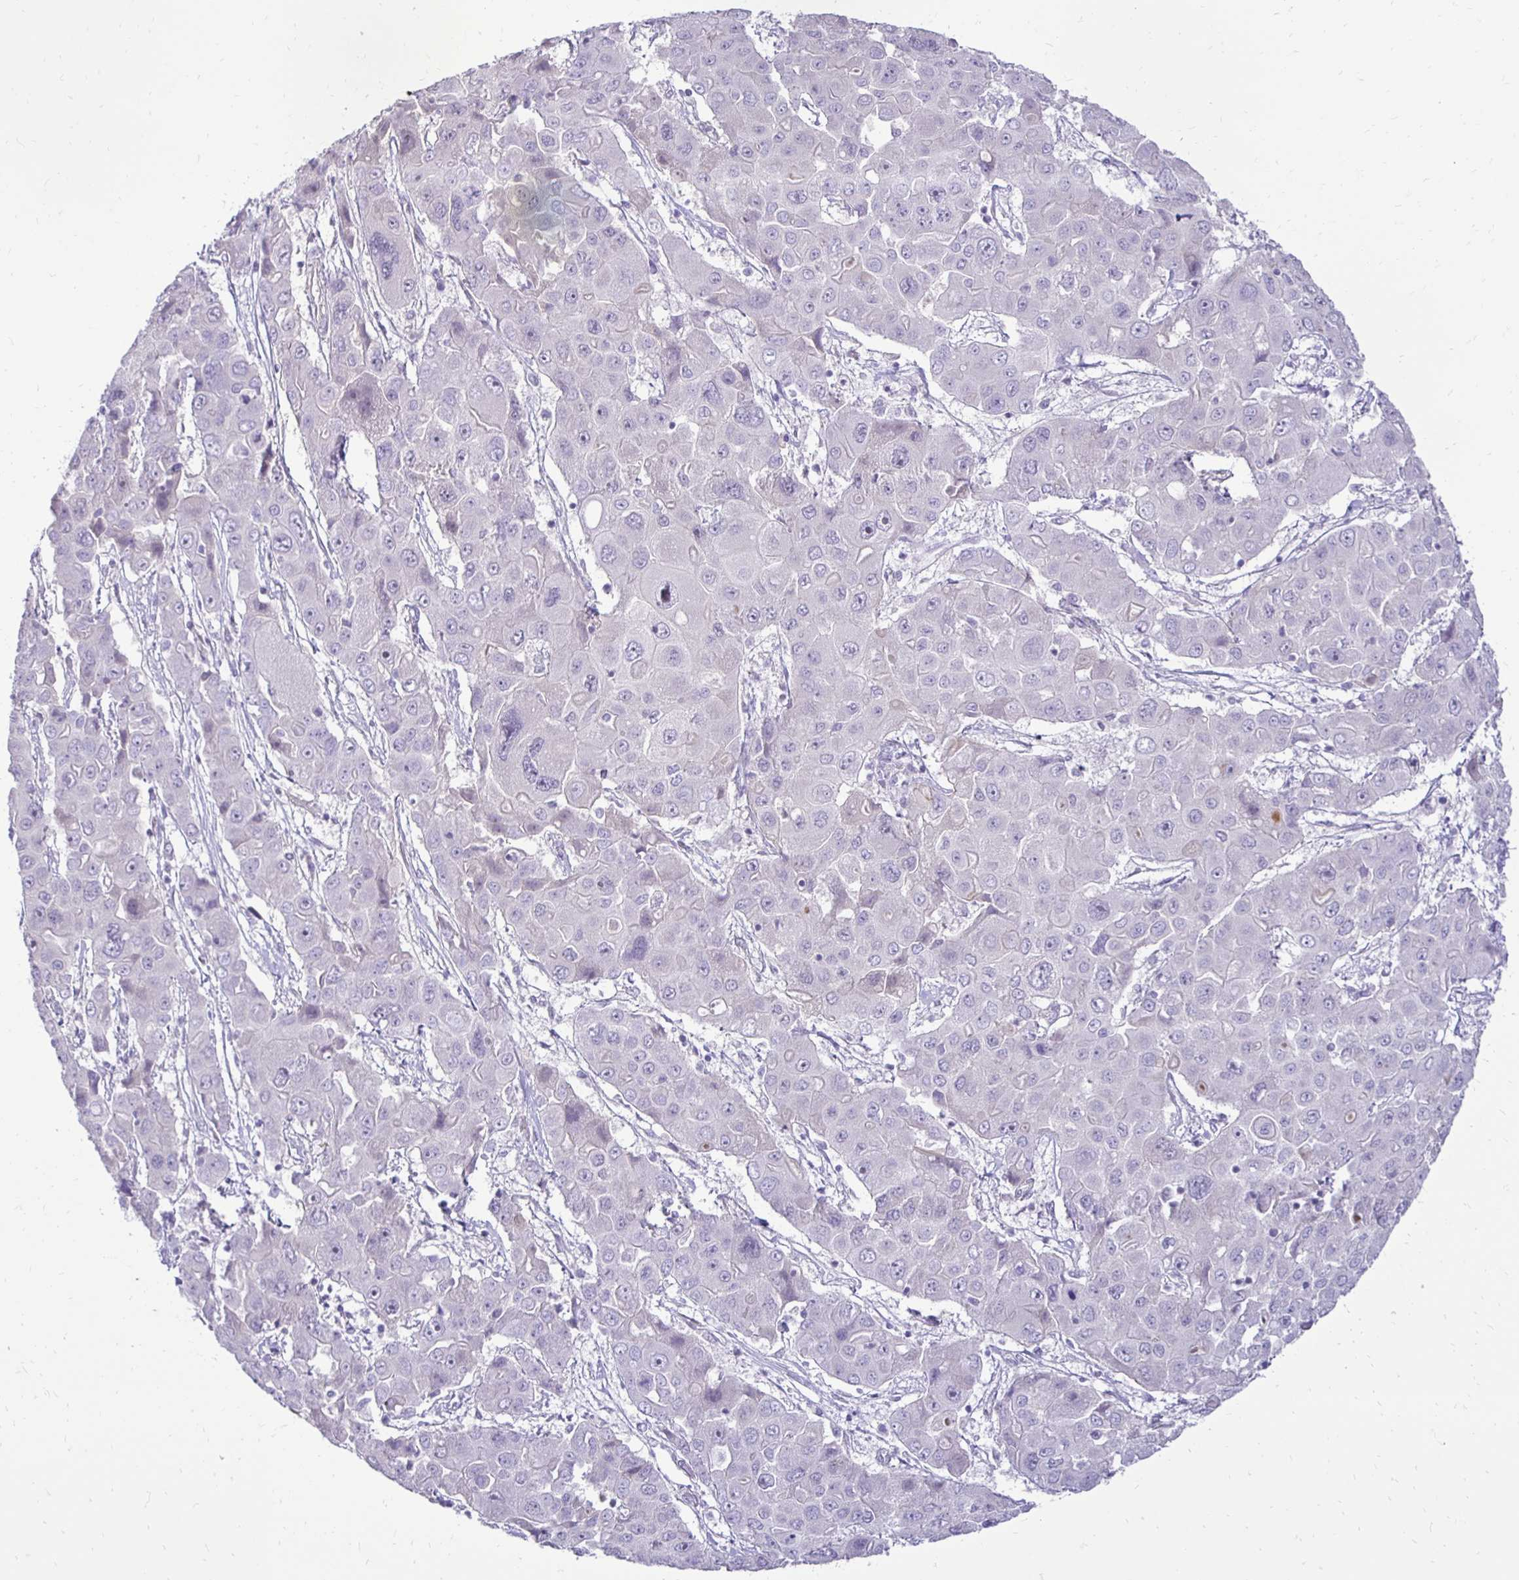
{"staining": {"intensity": "negative", "quantity": "none", "location": "none"}, "tissue": "liver cancer", "cell_type": "Tumor cells", "image_type": "cancer", "snomed": [{"axis": "morphology", "description": "Cholangiocarcinoma"}, {"axis": "topography", "description": "Liver"}], "caption": "Human liver cancer (cholangiocarcinoma) stained for a protein using IHC exhibits no expression in tumor cells.", "gene": "GAS2", "patient": {"sex": "male", "age": 67}}